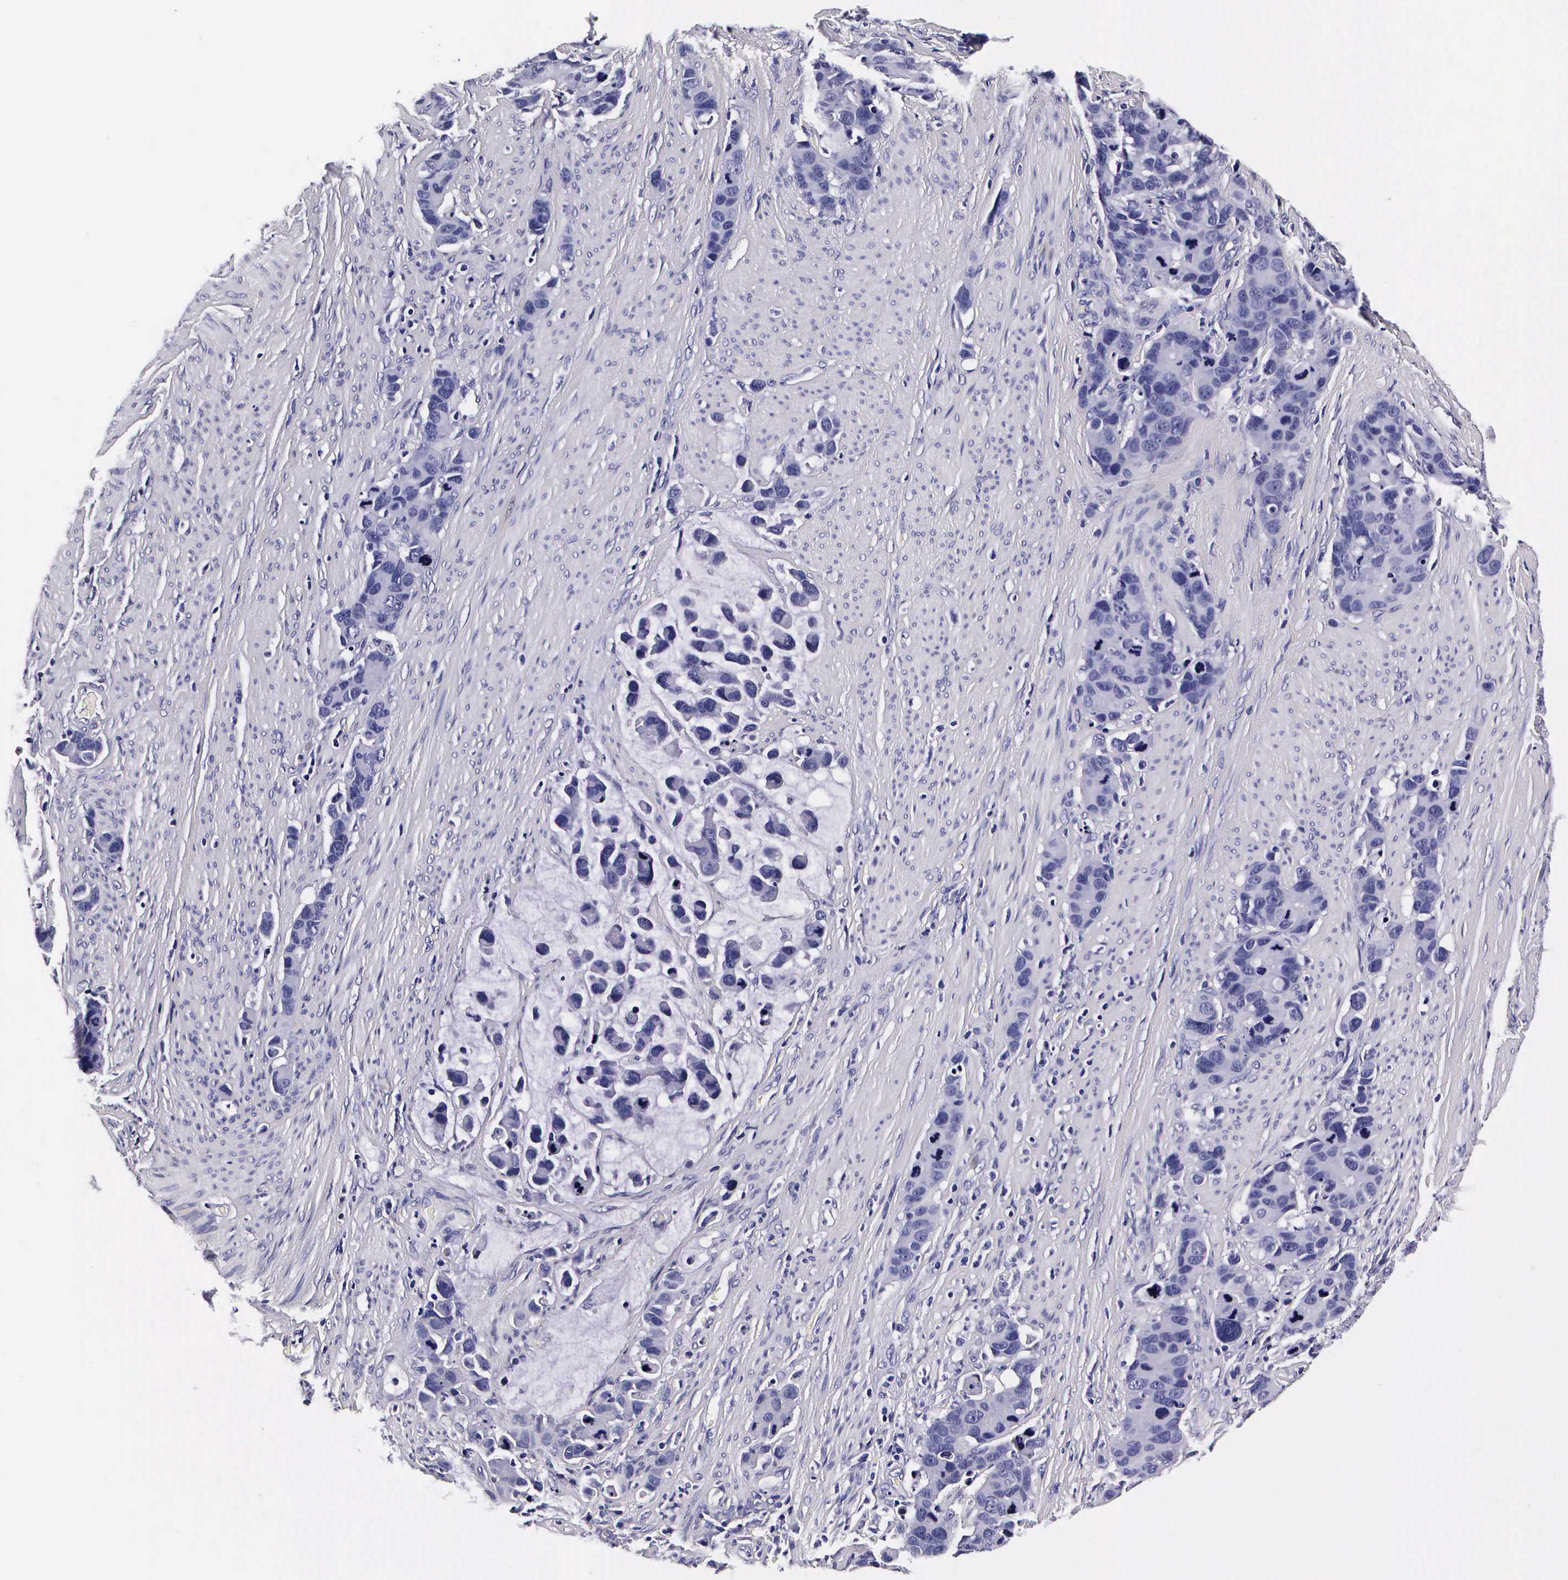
{"staining": {"intensity": "negative", "quantity": "none", "location": "none"}, "tissue": "stomach cancer", "cell_type": "Tumor cells", "image_type": "cancer", "snomed": [{"axis": "morphology", "description": "Adenocarcinoma, NOS"}, {"axis": "topography", "description": "Stomach, upper"}], "caption": "Protein analysis of stomach cancer exhibits no significant expression in tumor cells.", "gene": "IAPP", "patient": {"sex": "male", "age": 71}}